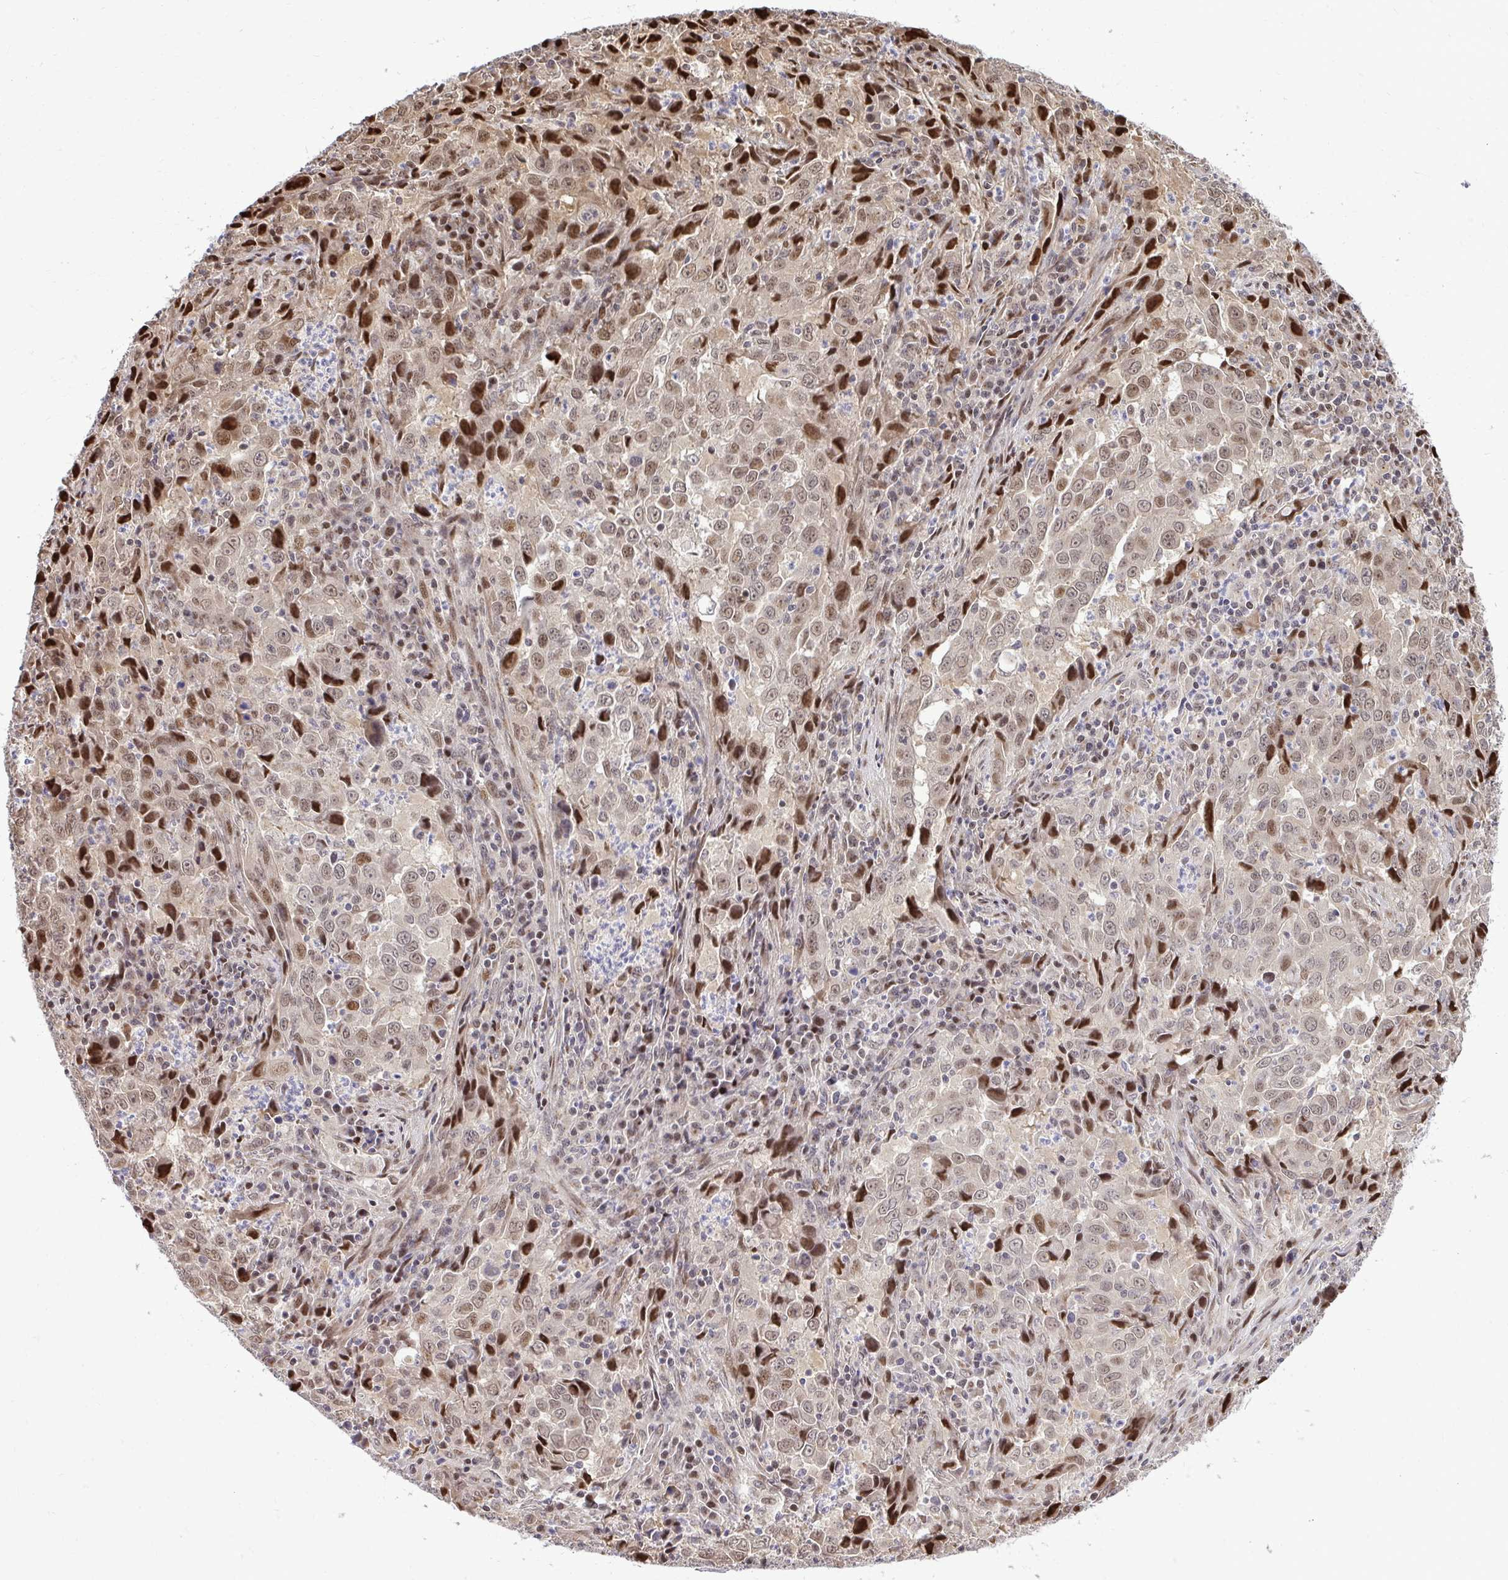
{"staining": {"intensity": "moderate", "quantity": ">75%", "location": "nuclear"}, "tissue": "lung cancer", "cell_type": "Tumor cells", "image_type": "cancer", "snomed": [{"axis": "morphology", "description": "Adenocarcinoma, NOS"}, {"axis": "topography", "description": "Lung"}], "caption": "About >75% of tumor cells in lung cancer (adenocarcinoma) display moderate nuclear protein expression as visualized by brown immunohistochemical staining.", "gene": "PIGY", "patient": {"sex": "male", "age": 67}}